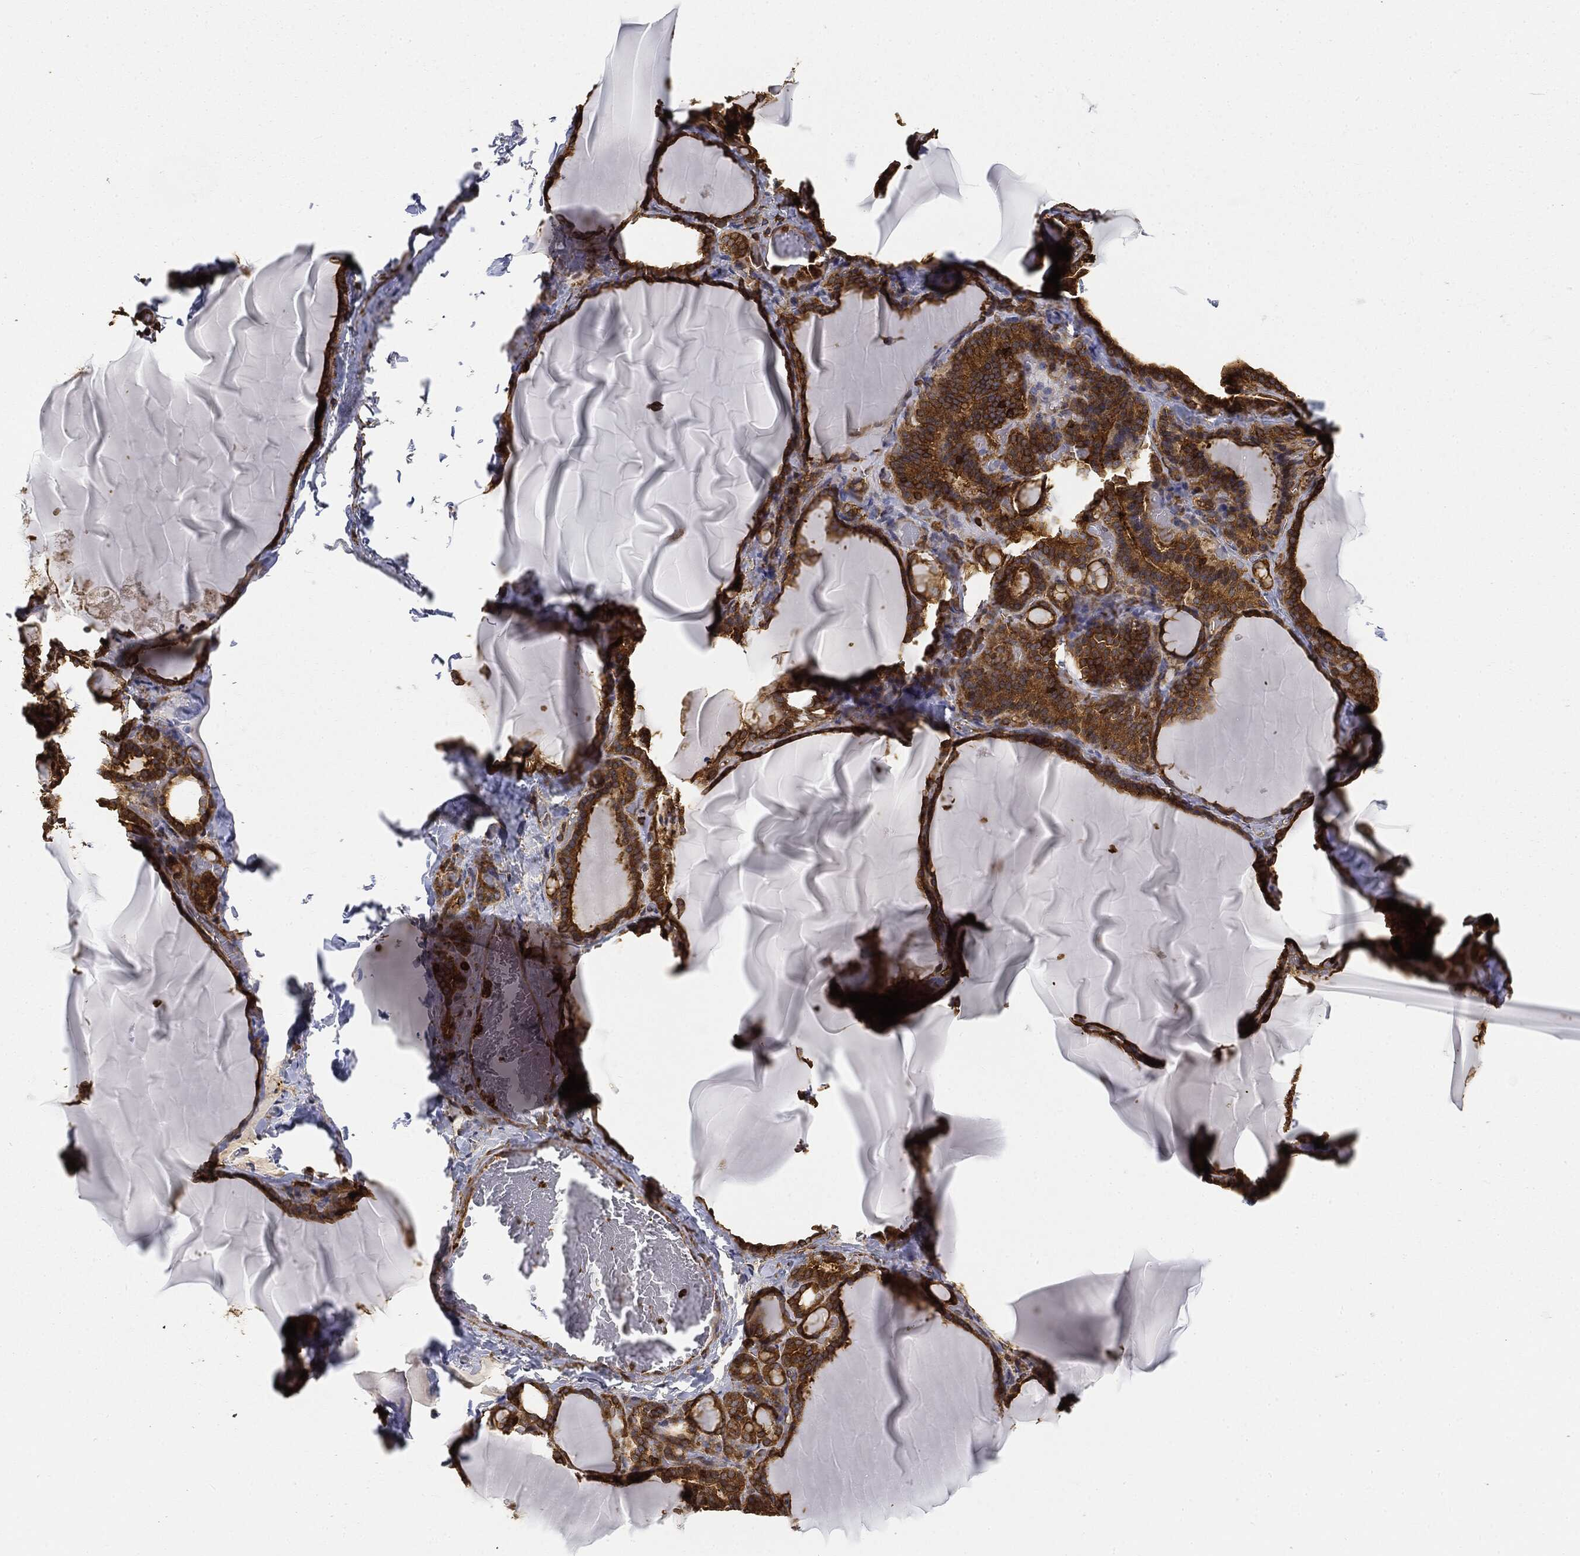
{"staining": {"intensity": "strong", "quantity": ">75%", "location": "cytoplasmic/membranous"}, "tissue": "thyroid gland", "cell_type": "Glandular cells", "image_type": "normal", "snomed": [{"axis": "morphology", "description": "Normal tissue, NOS"}, {"axis": "morphology", "description": "Hyperplasia, NOS"}, {"axis": "topography", "description": "Thyroid gland"}], "caption": "This is an image of IHC staining of benign thyroid gland, which shows strong positivity in the cytoplasmic/membranous of glandular cells.", "gene": "WDR1", "patient": {"sex": "female", "age": 27}}